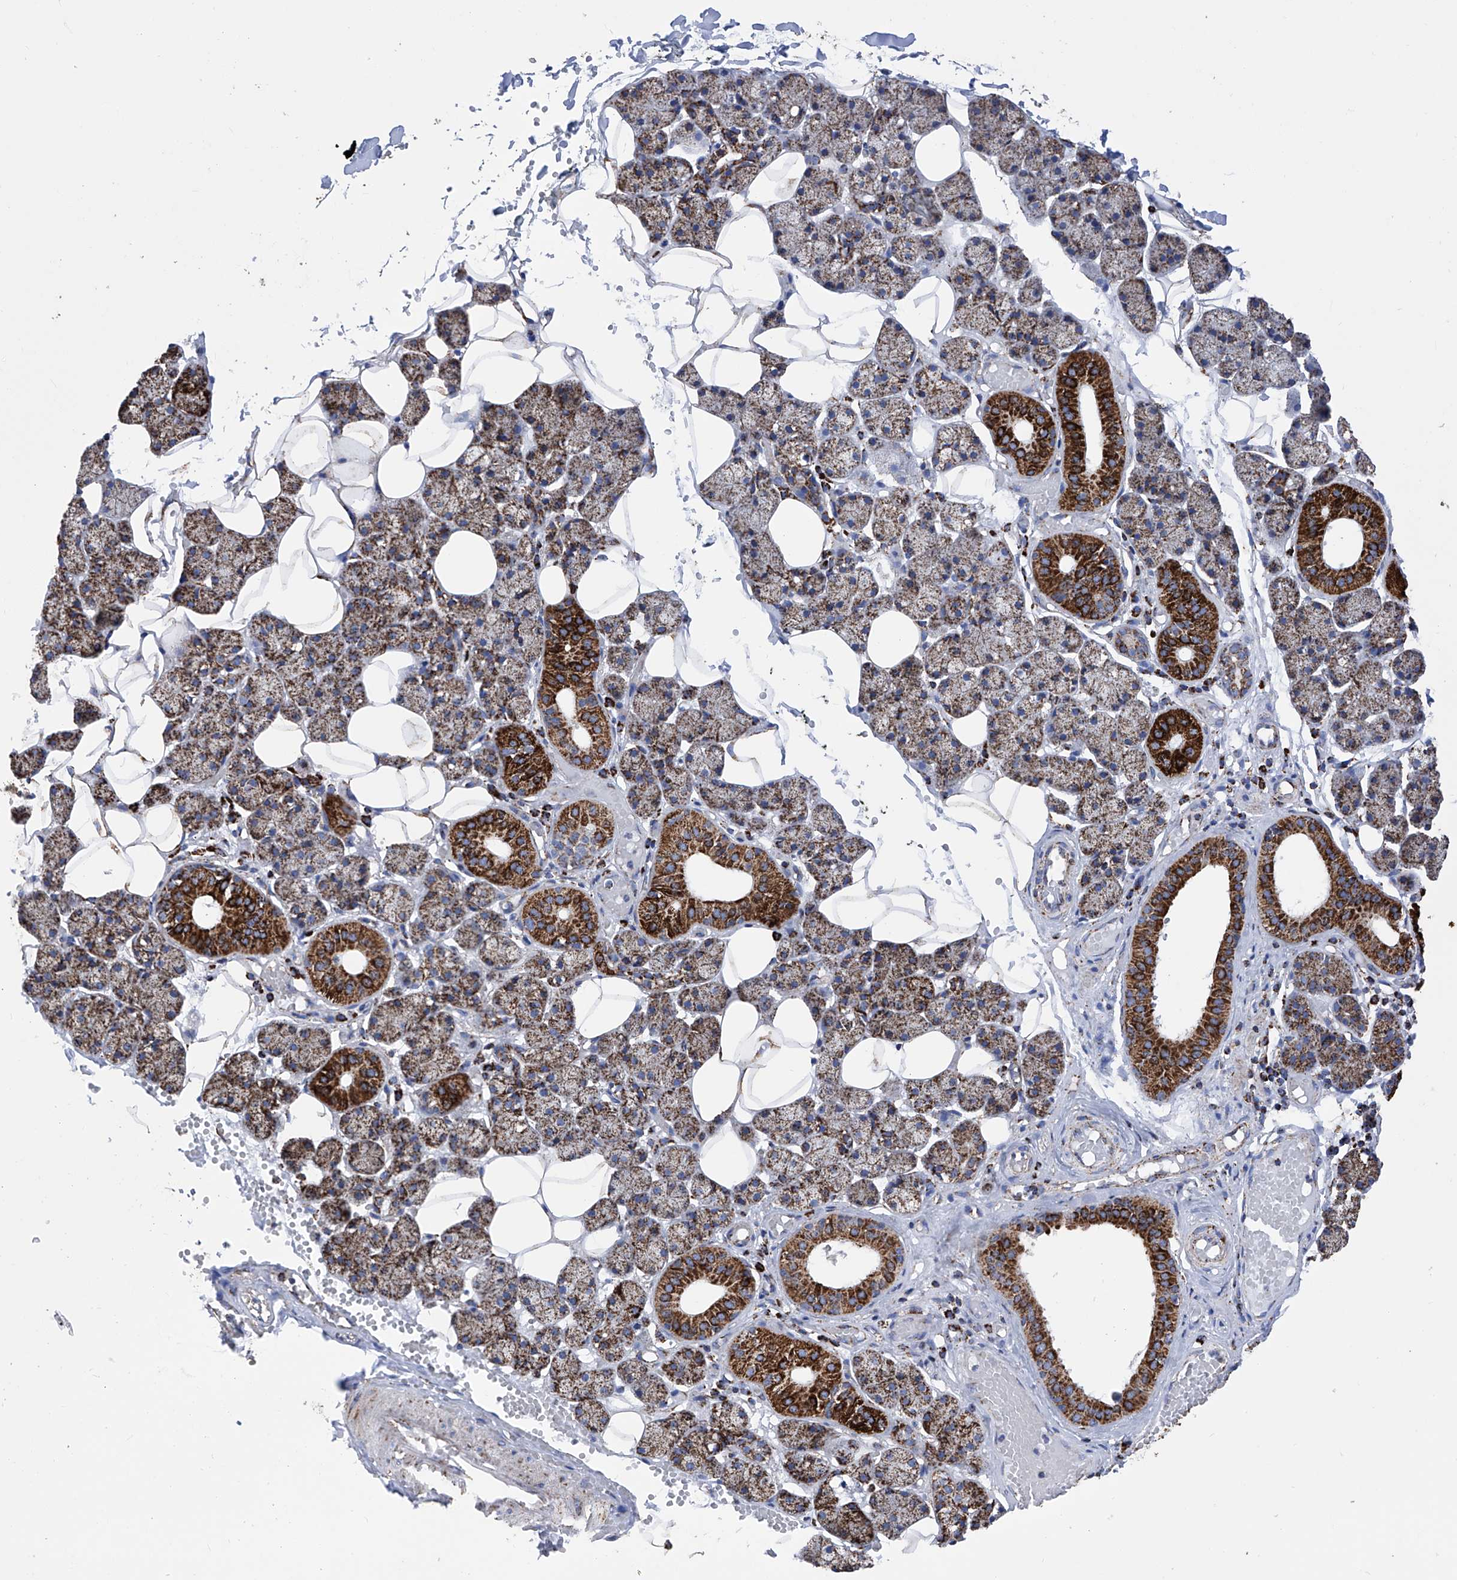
{"staining": {"intensity": "strong", "quantity": ">75%", "location": "cytoplasmic/membranous"}, "tissue": "salivary gland", "cell_type": "Glandular cells", "image_type": "normal", "snomed": [{"axis": "morphology", "description": "Normal tissue, NOS"}, {"axis": "topography", "description": "Salivary gland"}], "caption": "Approximately >75% of glandular cells in unremarkable salivary gland display strong cytoplasmic/membranous protein expression as visualized by brown immunohistochemical staining.", "gene": "ATP5PF", "patient": {"sex": "female", "age": 33}}